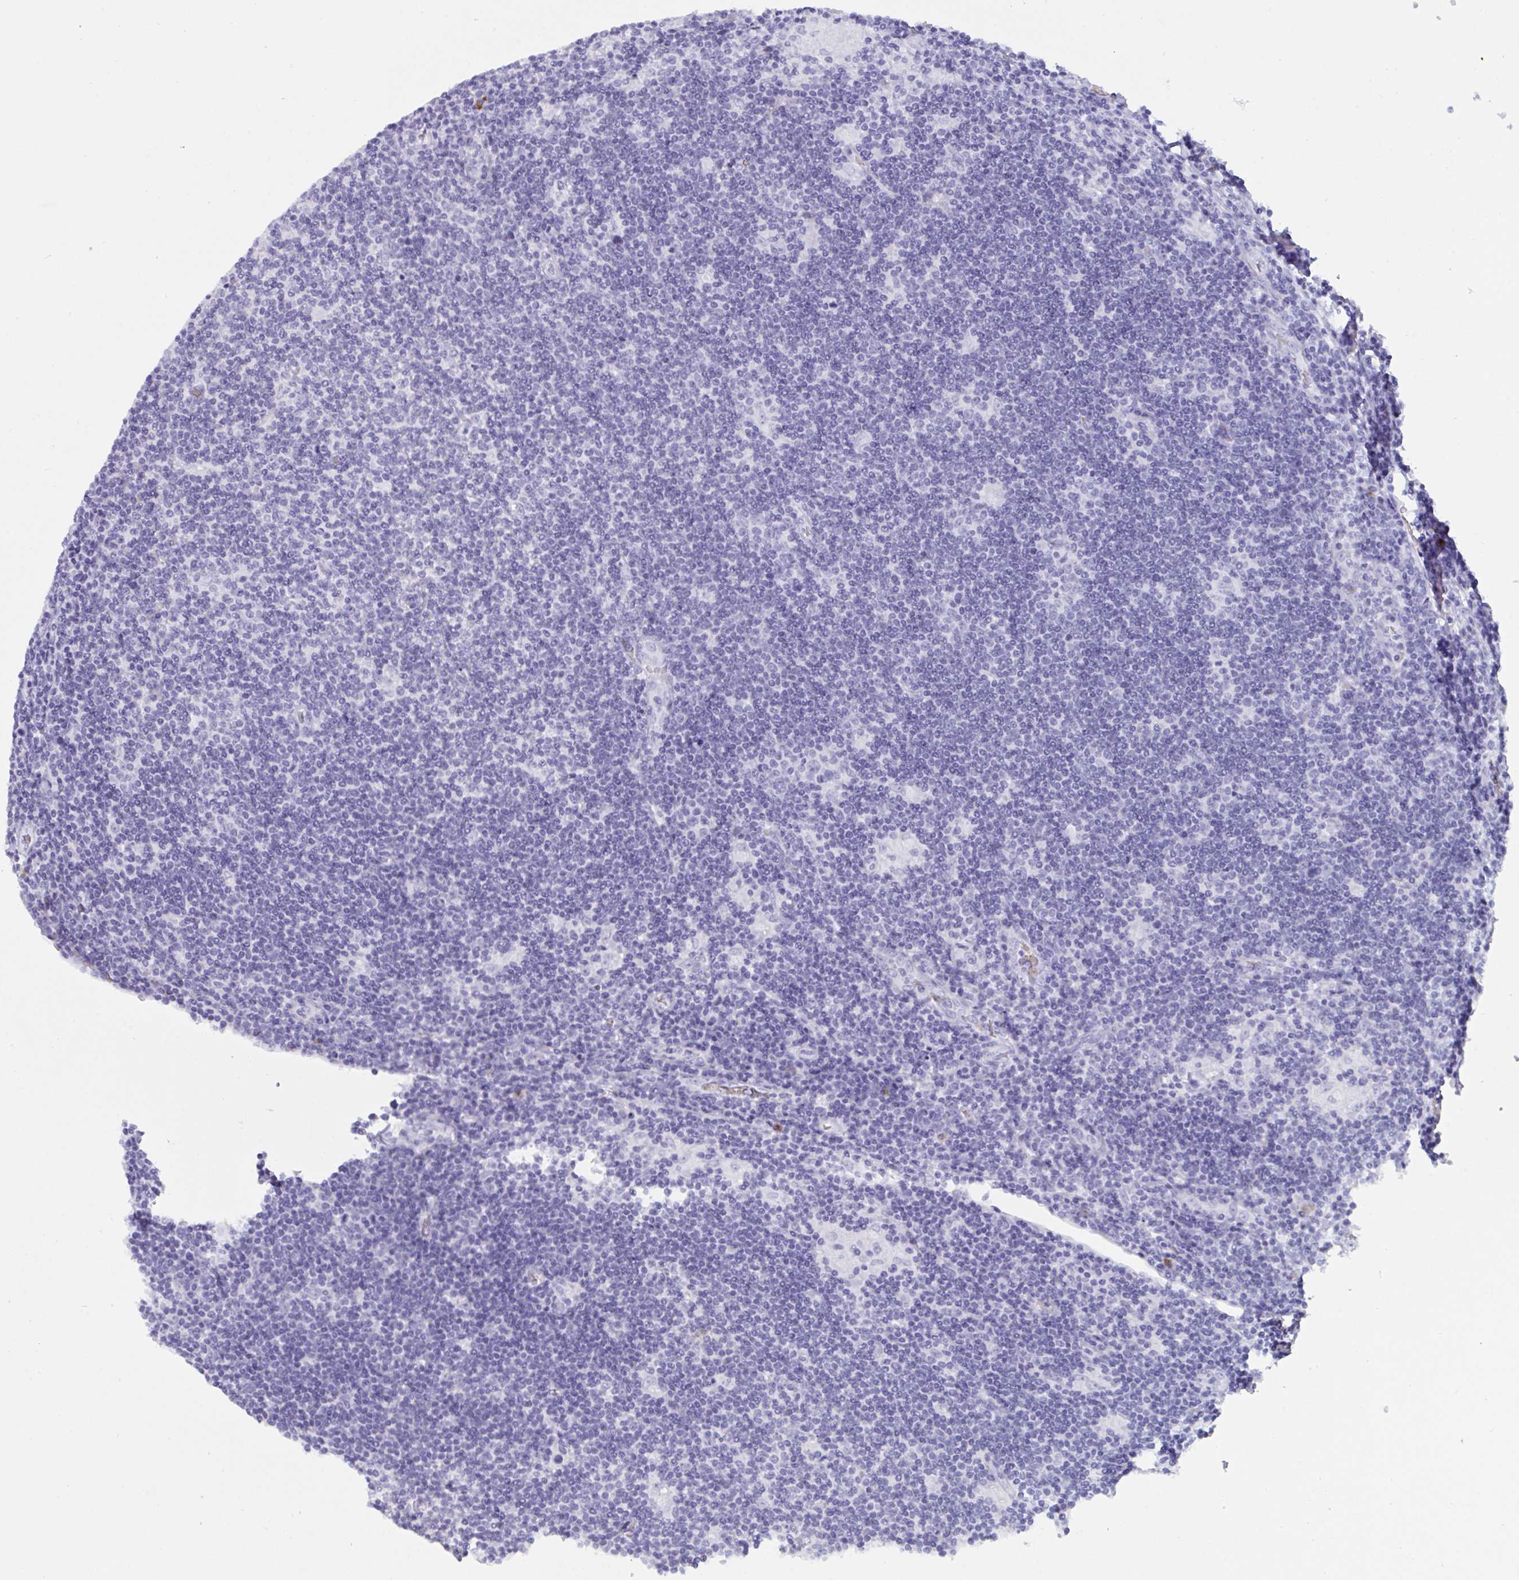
{"staining": {"intensity": "negative", "quantity": "none", "location": "none"}, "tissue": "lymphoma", "cell_type": "Tumor cells", "image_type": "cancer", "snomed": [{"axis": "morphology", "description": "Hodgkin's disease, NOS"}, {"axis": "topography", "description": "Lymph node"}], "caption": "A micrograph of lymphoma stained for a protein demonstrates no brown staining in tumor cells.", "gene": "SLC2A1", "patient": {"sex": "male", "age": 40}}